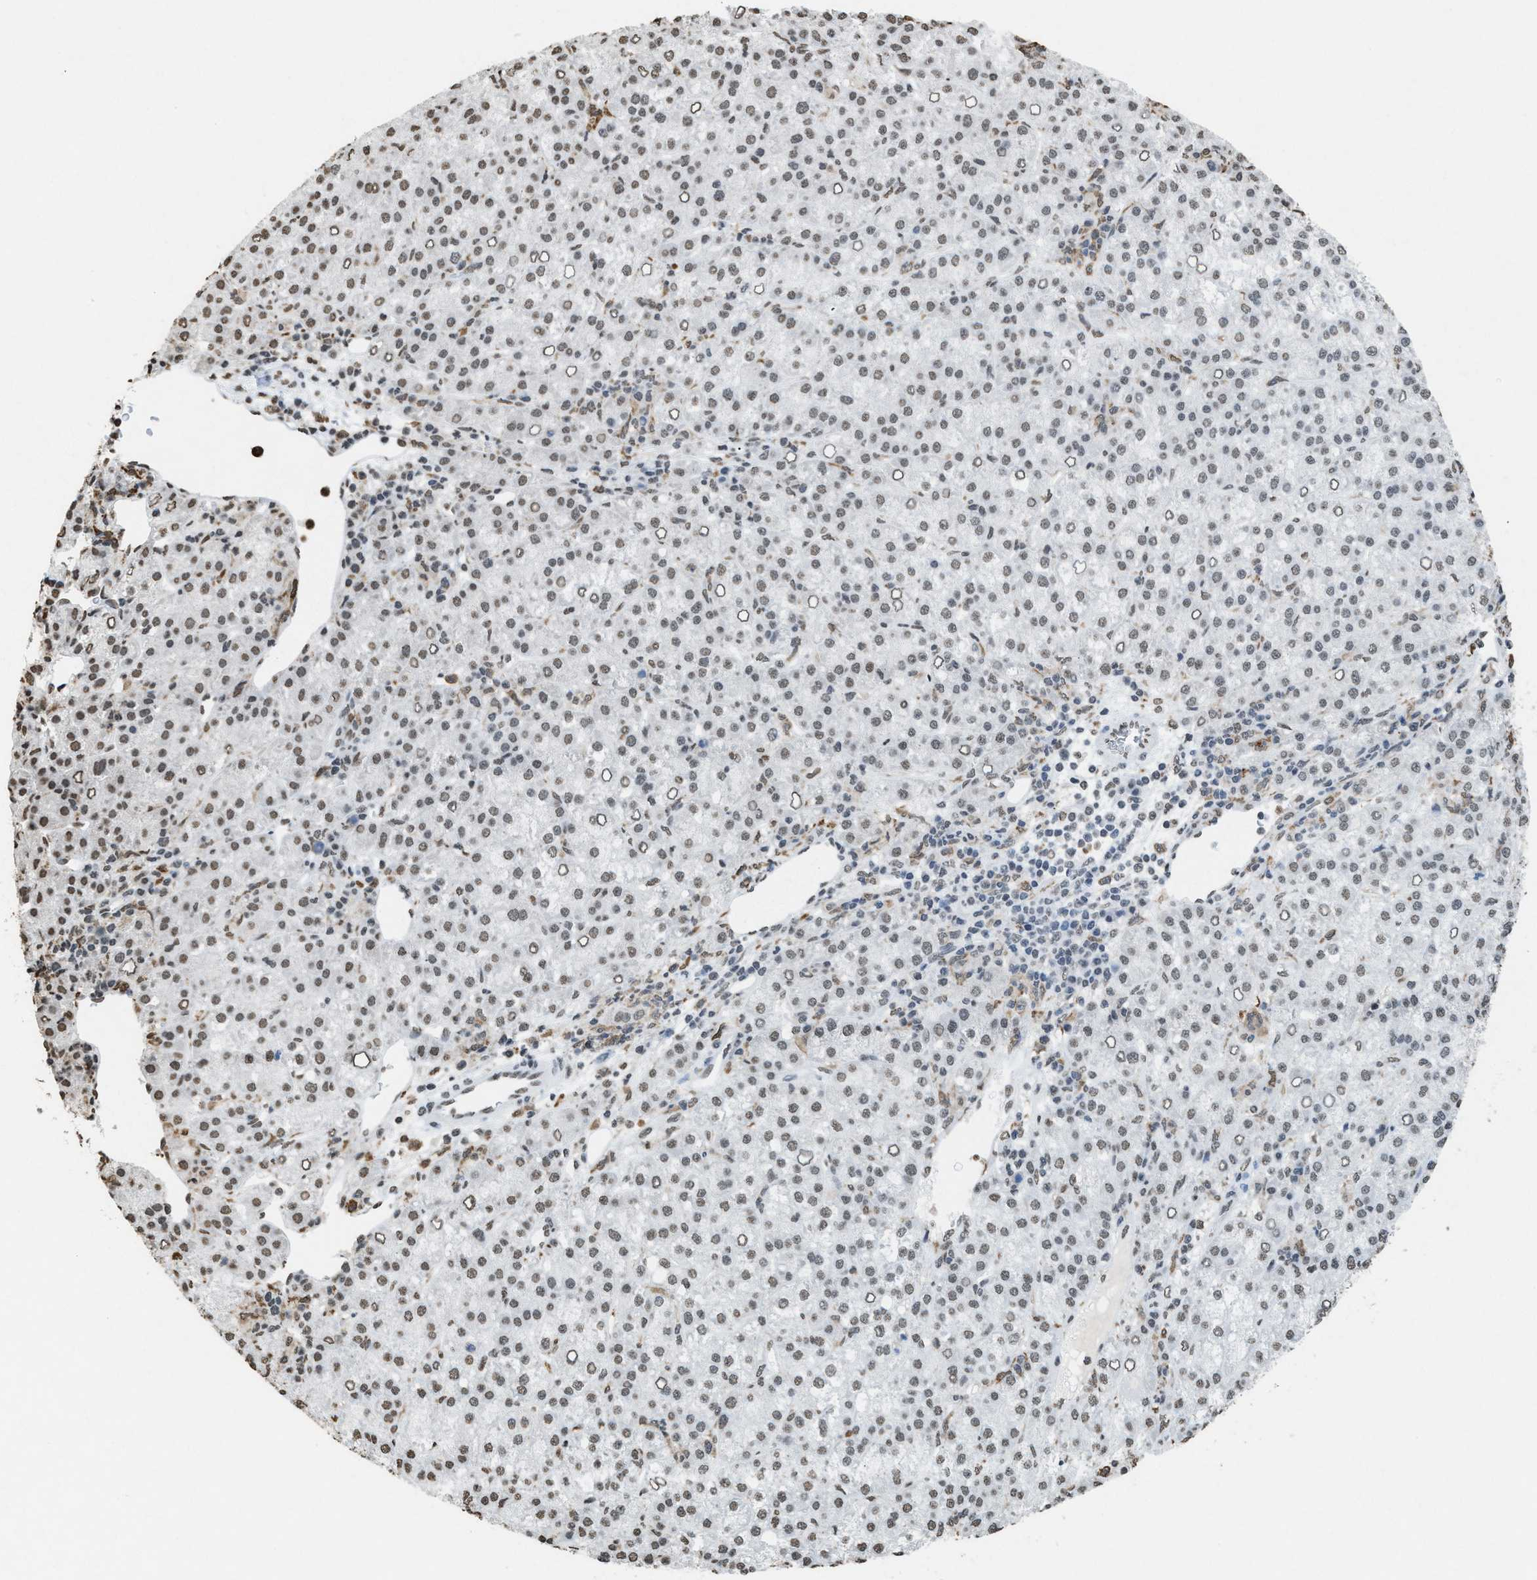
{"staining": {"intensity": "weak", "quantity": "<25%", "location": "nuclear"}, "tissue": "liver cancer", "cell_type": "Tumor cells", "image_type": "cancer", "snomed": [{"axis": "morphology", "description": "Carcinoma, Hepatocellular, NOS"}, {"axis": "topography", "description": "Liver"}], "caption": "Hepatocellular carcinoma (liver) was stained to show a protein in brown. There is no significant positivity in tumor cells. (DAB (3,3'-diaminobenzidine) IHC with hematoxylin counter stain).", "gene": "NUP88", "patient": {"sex": "female", "age": 58}}